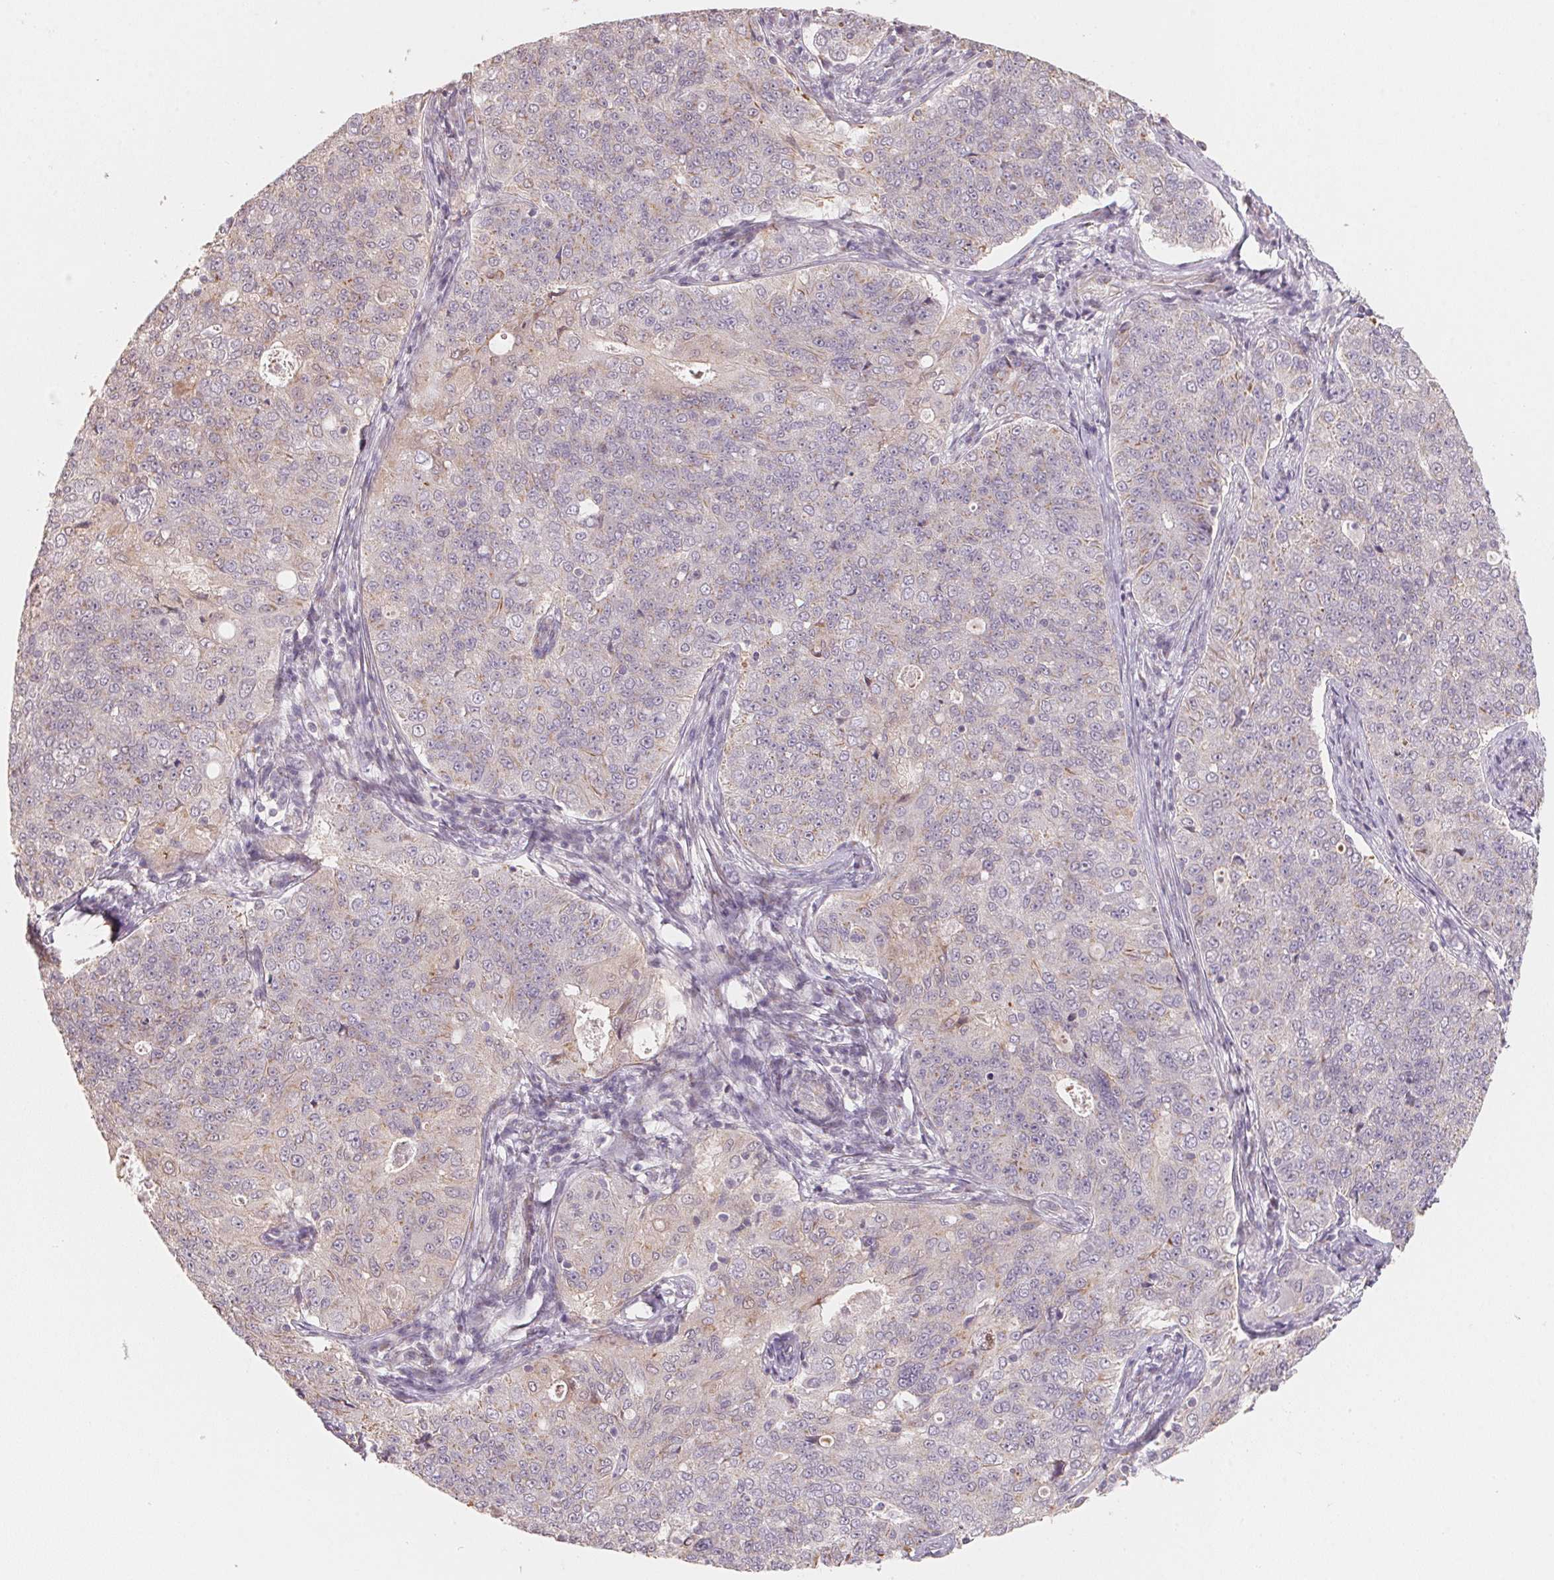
{"staining": {"intensity": "weak", "quantity": "<25%", "location": "cytoplasmic/membranous"}, "tissue": "endometrial cancer", "cell_type": "Tumor cells", "image_type": "cancer", "snomed": [{"axis": "morphology", "description": "Adenocarcinoma, NOS"}, {"axis": "topography", "description": "Endometrium"}], "caption": "A micrograph of human endometrial cancer (adenocarcinoma) is negative for staining in tumor cells.", "gene": "TSPAN12", "patient": {"sex": "female", "age": 43}}